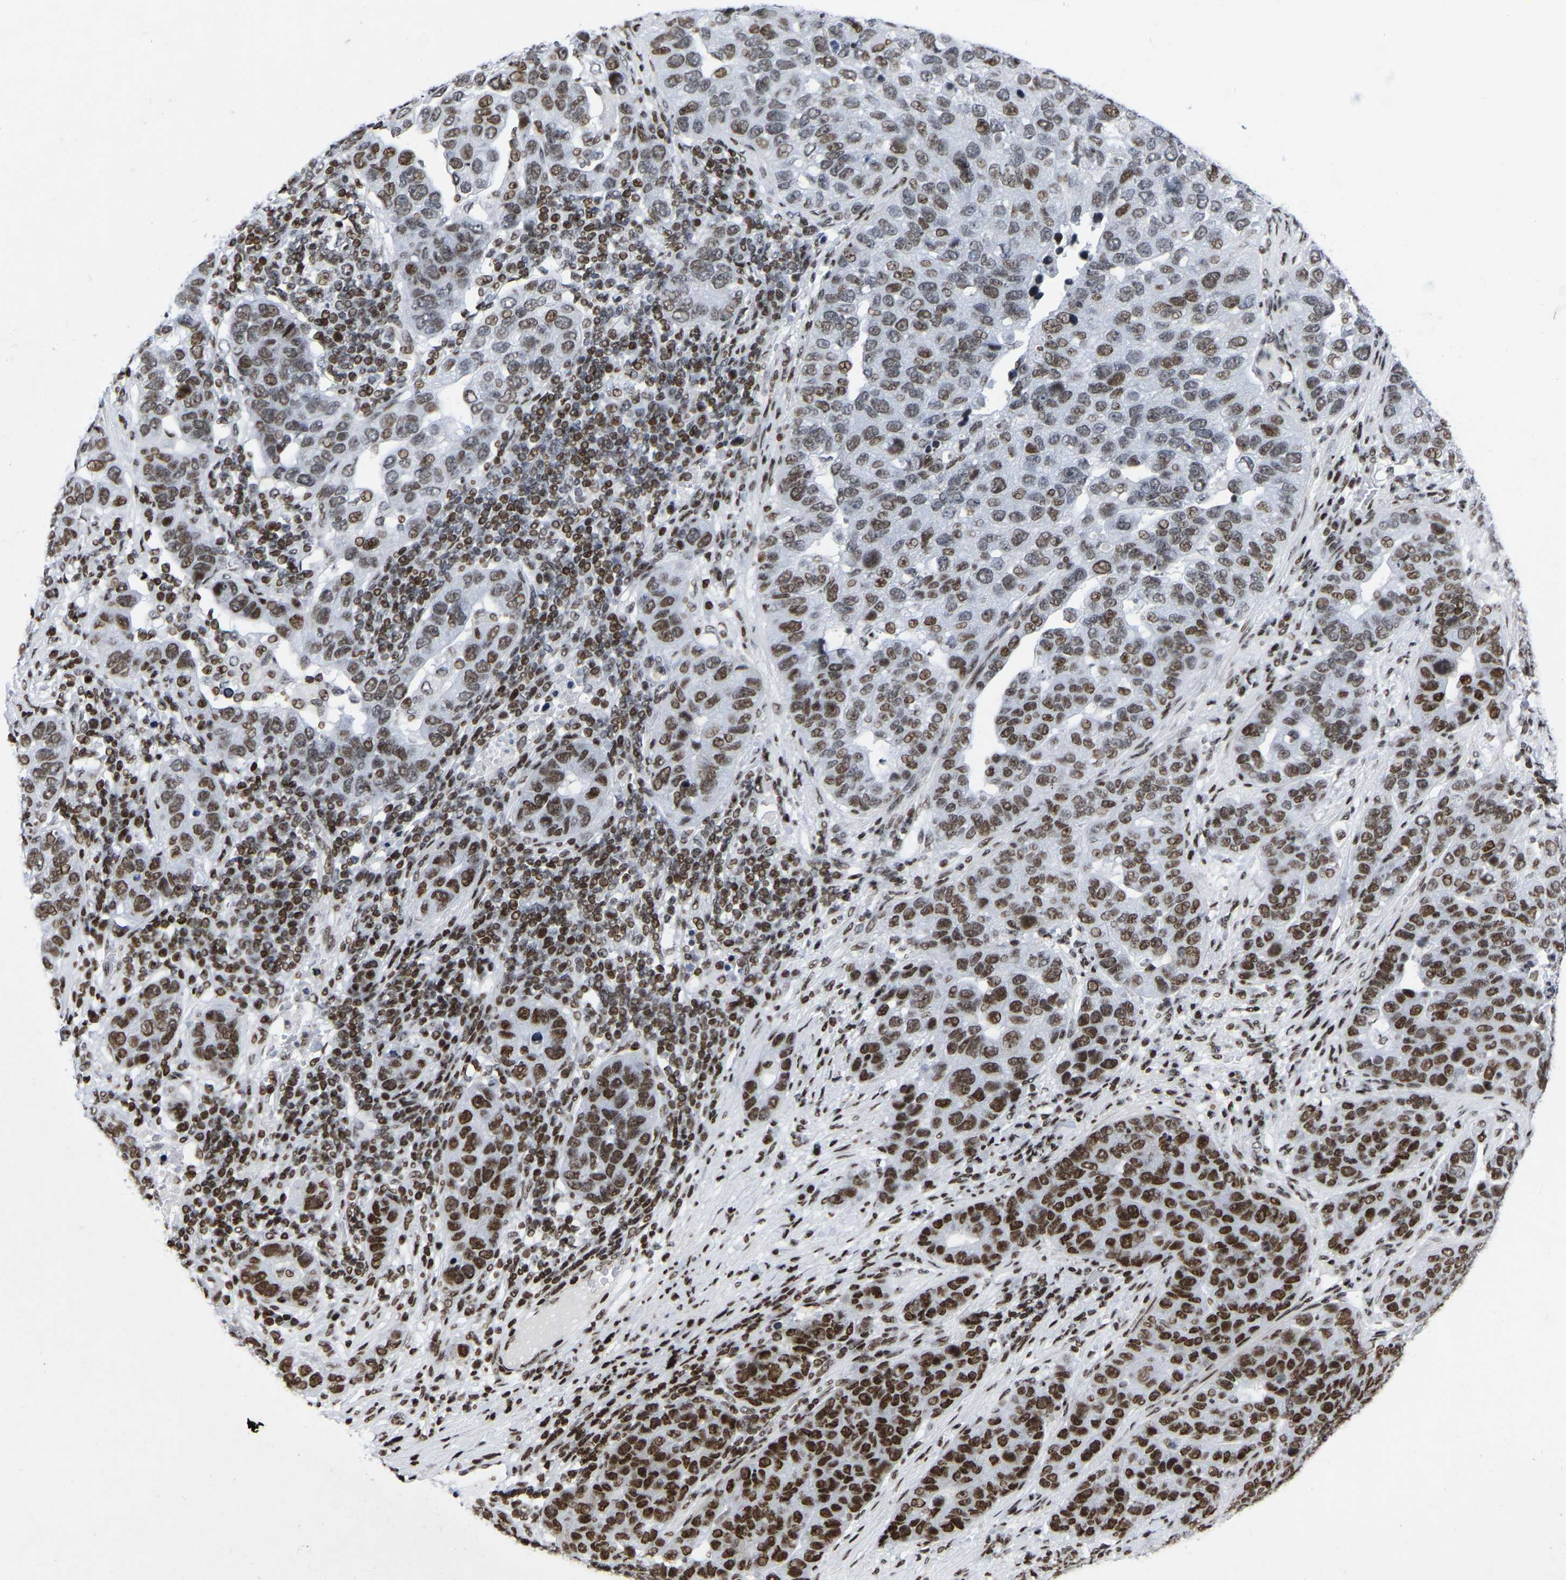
{"staining": {"intensity": "strong", "quantity": "25%-75%", "location": "nuclear"}, "tissue": "pancreatic cancer", "cell_type": "Tumor cells", "image_type": "cancer", "snomed": [{"axis": "morphology", "description": "Adenocarcinoma, NOS"}, {"axis": "topography", "description": "Pancreas"}], "caption": "This is an image of immunohistochemistry staining of pancreatic cancer (adenocarcinoma), which shows strong staining in the nuclear of tumor cells.", "gene": "PRCC", "patient": {"sex": "female", "age": 61}}